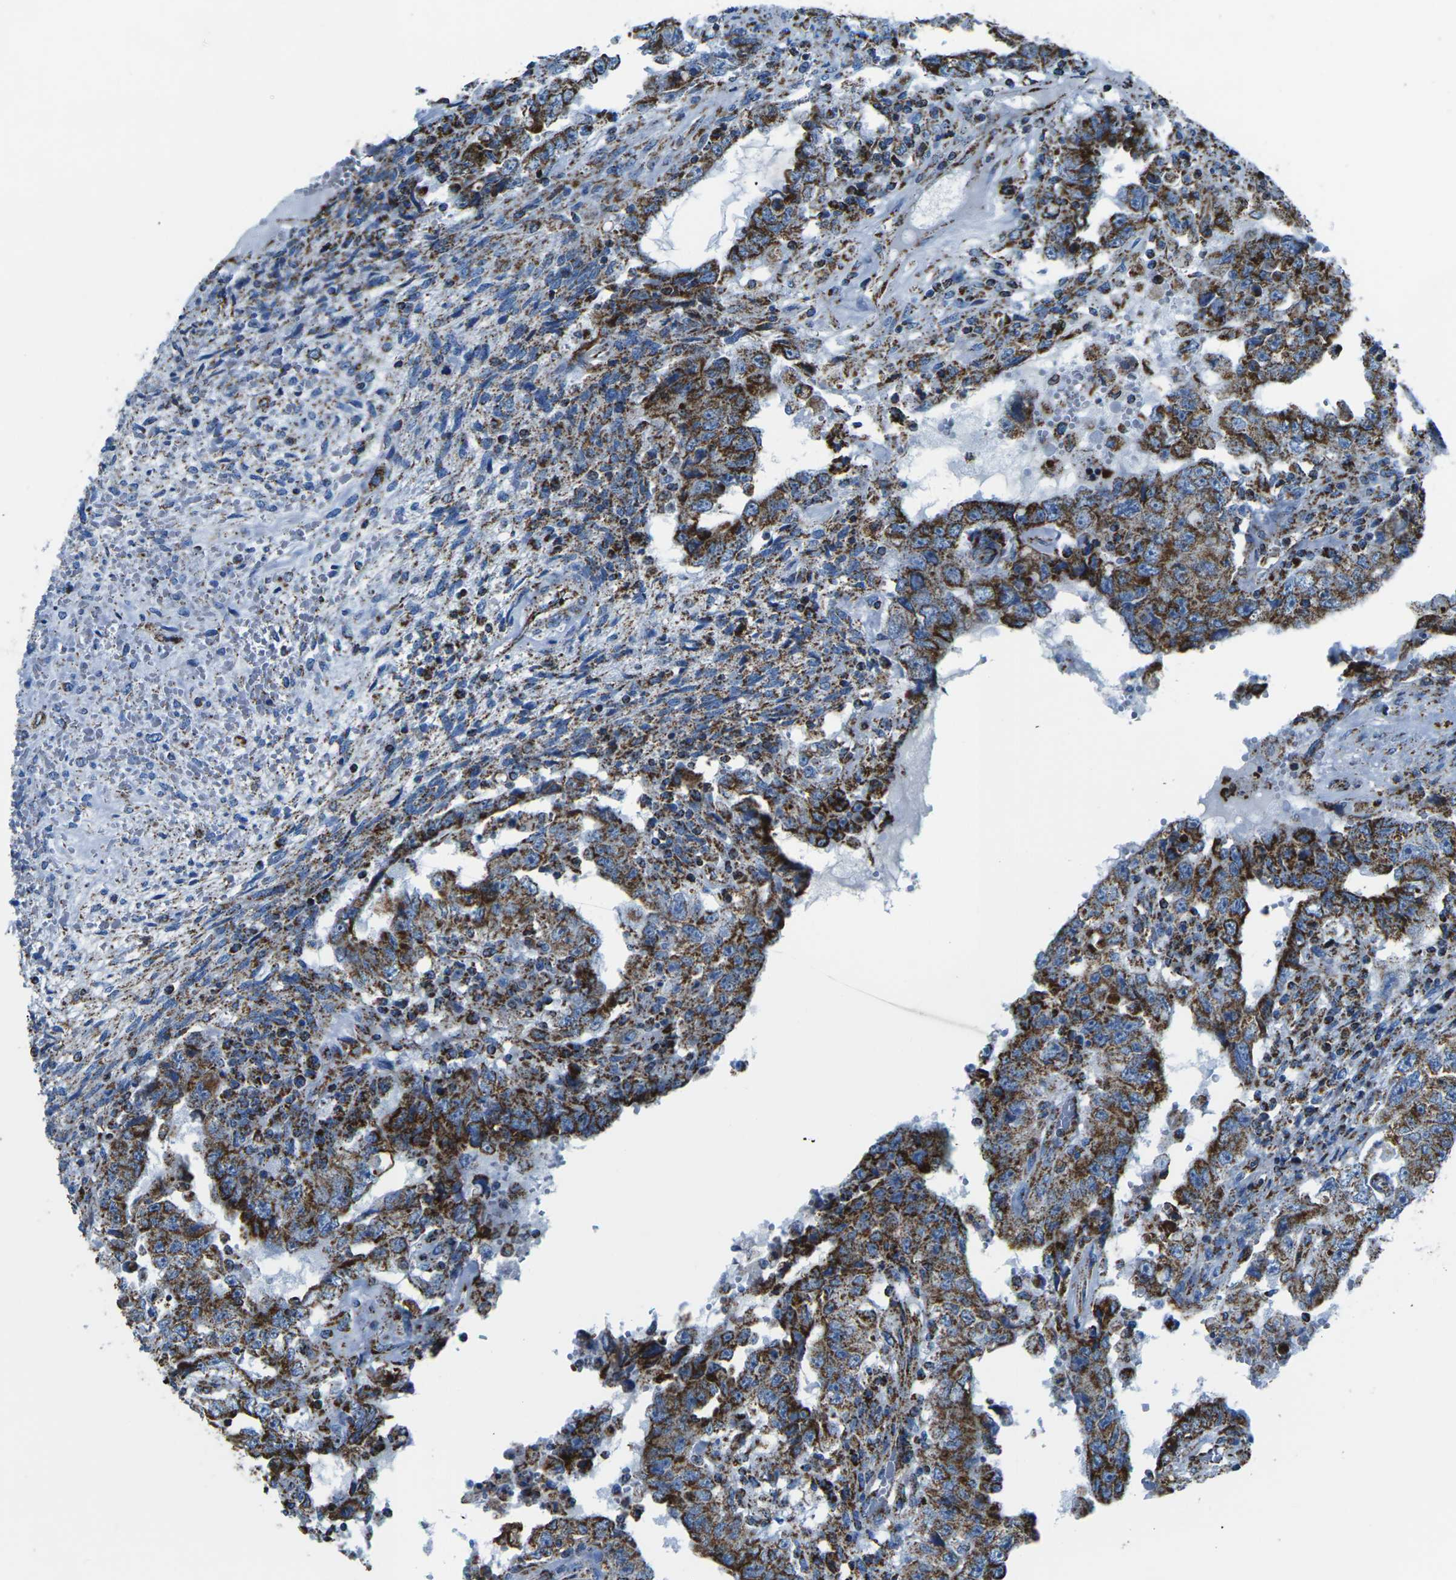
{"staining": {"intensity": "strong", "quantity": ">75%", "location": "cytoplasmic/membranous"}, "tissue": "testis cancer", "cell_type": "Tumor cells", "image_type": "cancer", "snomed": [{"axis": "morphology", "description": "Carcinoma, Embryonal, NOS"}, {"axis": "topography", "description": "Testis"}], "caption": "Immunohistochemistry image of embryonal carcinoma (testis) stained for a protein (brown), which reveals high levels of strong cytoplasmic/membranous expression in about >75% of tumor cells.", "gene": "MT-CO2", "patient": {"sex": "male", "age": 26}}